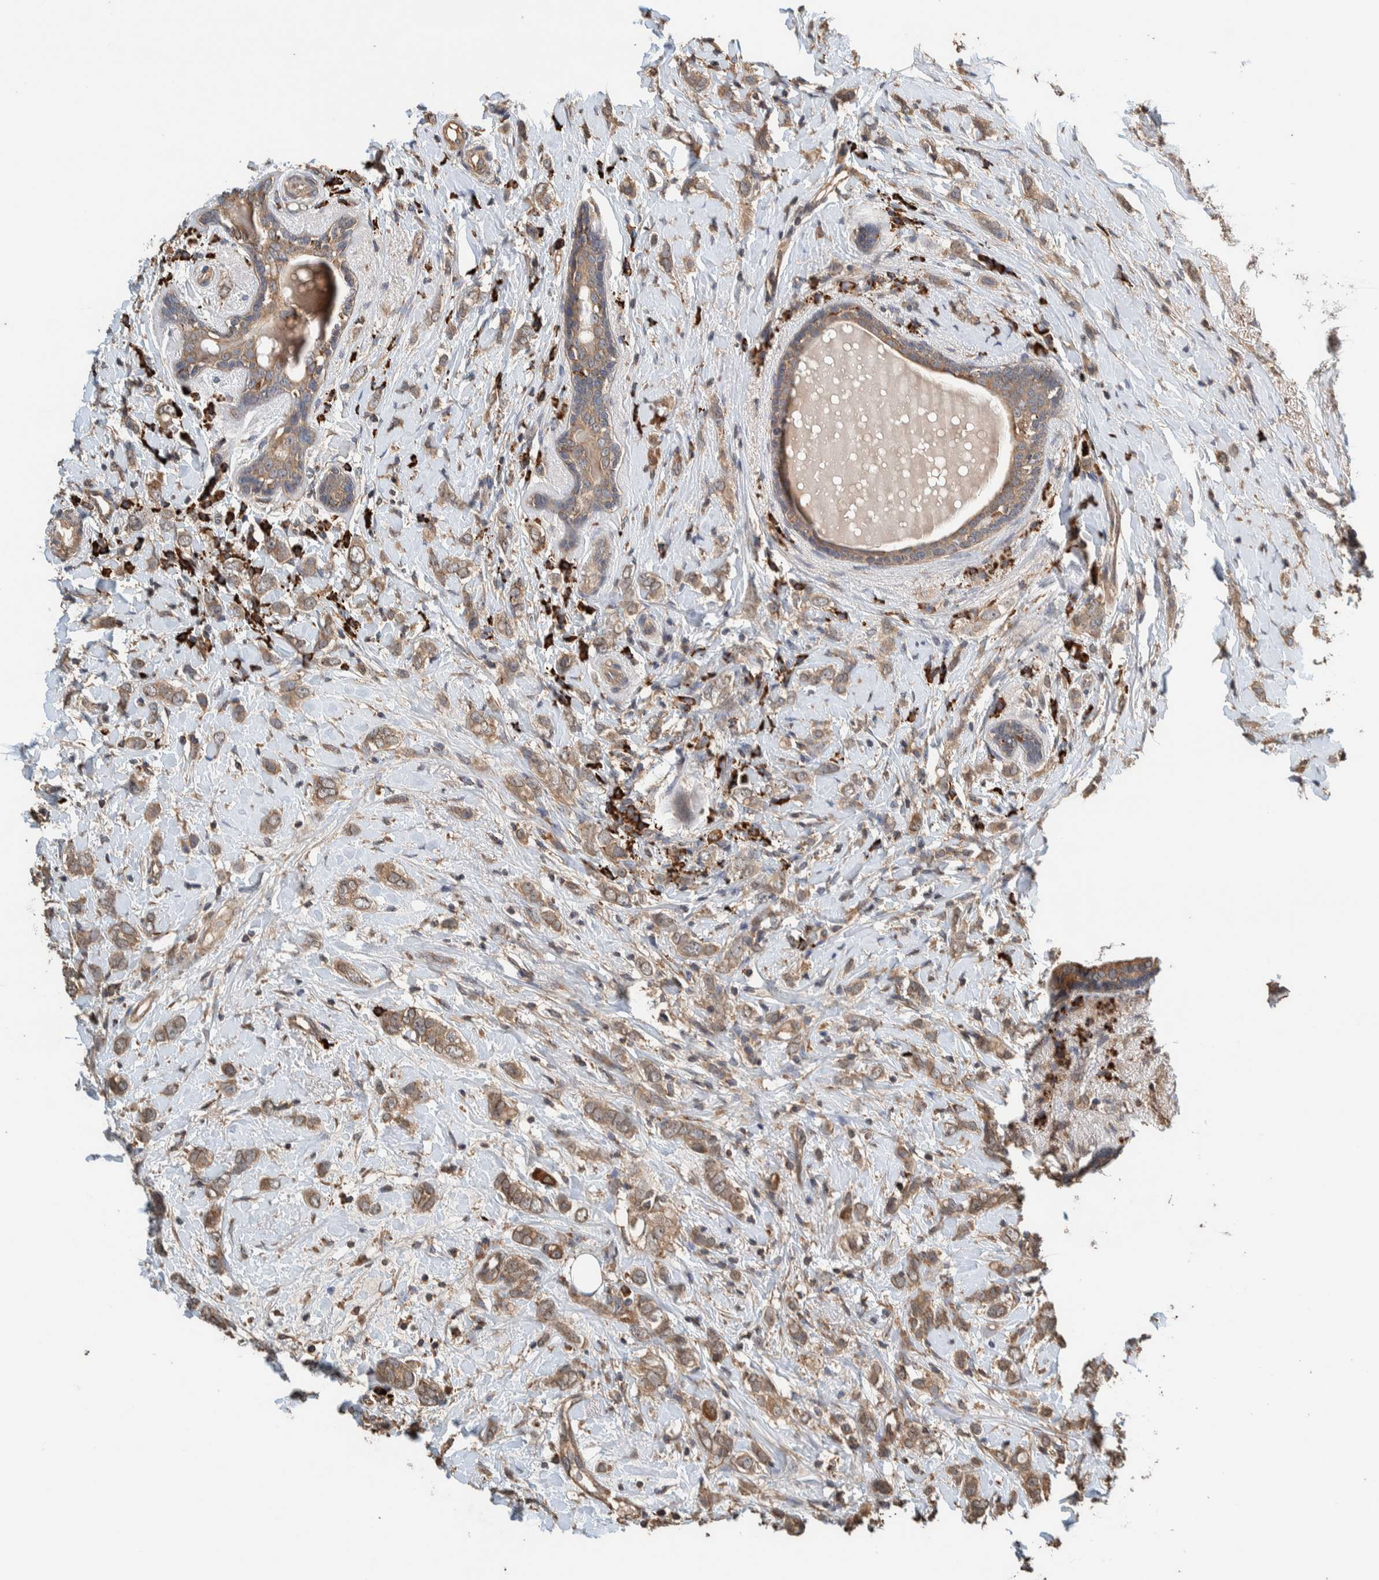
{"staining": {"intensity": "moderate", "quantity": ">75%", "location": "cytoplasmic/membranous"}, "tissue": "breast cancer", "cell_type": "Tumor cells", "image_type": "cancer", "snomed": [{"axis": "morphology", "description": "Normal tissue, NOS"}, {"axis": "morphology", "description": "Lobular carcinoma"}, {"axis": "topography", "description": "Breast"}], "caption": "Immunohistochemistry of human breast cancer (lobular carcinoma) demonstrates medium levels of moderate cytoplasmic/membranous staining in approximately >75% of tumor cells.", "gene": "PLA2G3", "patient": {"sex": "female", "age": 47}}